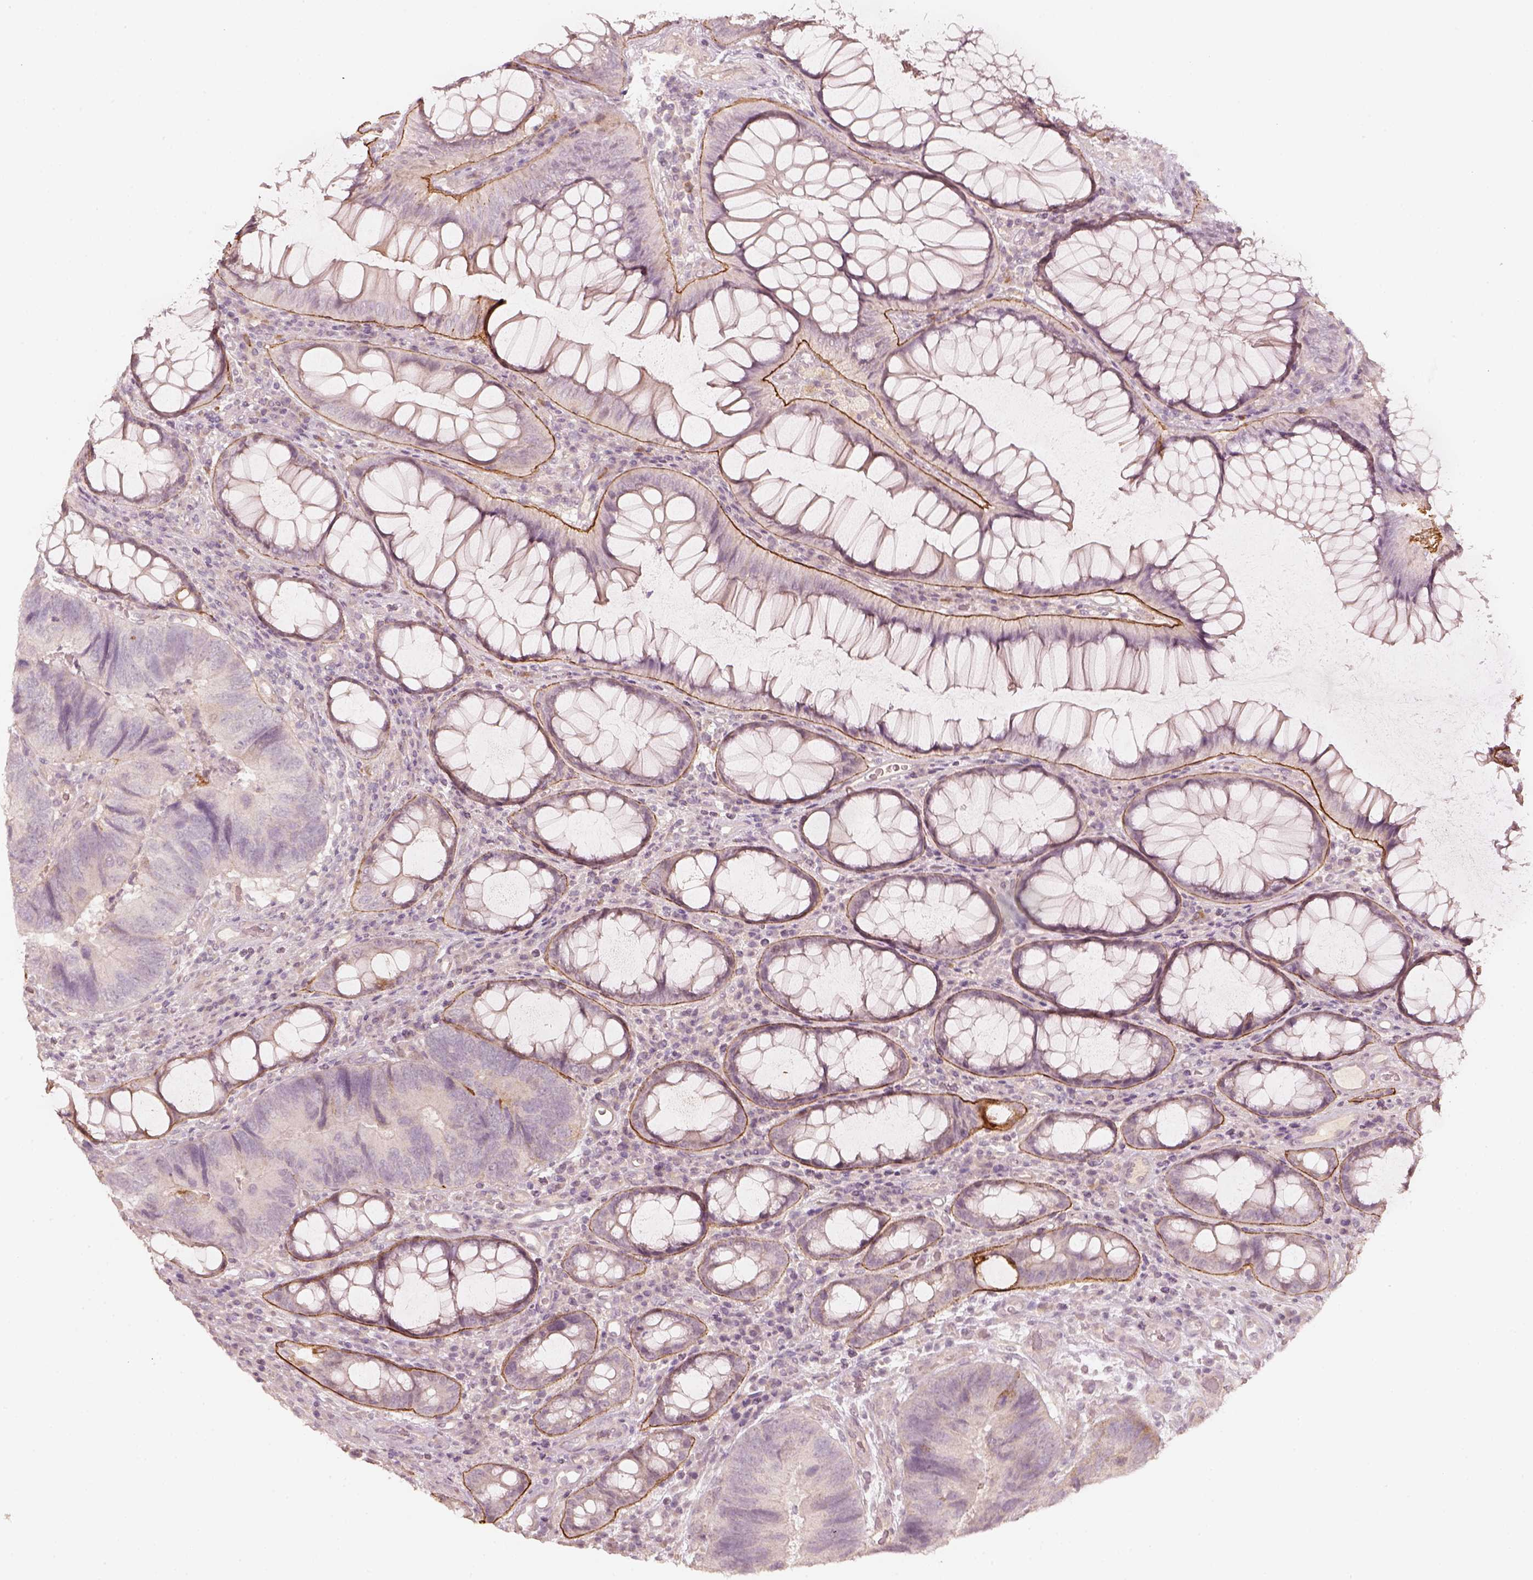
{"staining": {"intensity": "strong", "quantity": "<25%", "location": "cytoplasmic/membranous"}, "tissue": "colorectal cancer", "cell_type": "Tumor cells", "image_type": "cancer", "snomed": [{"axis": "morphology", "description": "Adenocarcinoma, NOS"}, {"axis": "topography", "description": "Colon"}], "caption": "The image shows a brown stain indicating the presence of a protein in the cytoplasmic/membranous of tumor cells in adenocarcinoma (colorectal). (Brightfield microscopy of DAB IHC at high magnification).", "gene": "LAMC2", "patient": {"sex": "female", "age": 67}}